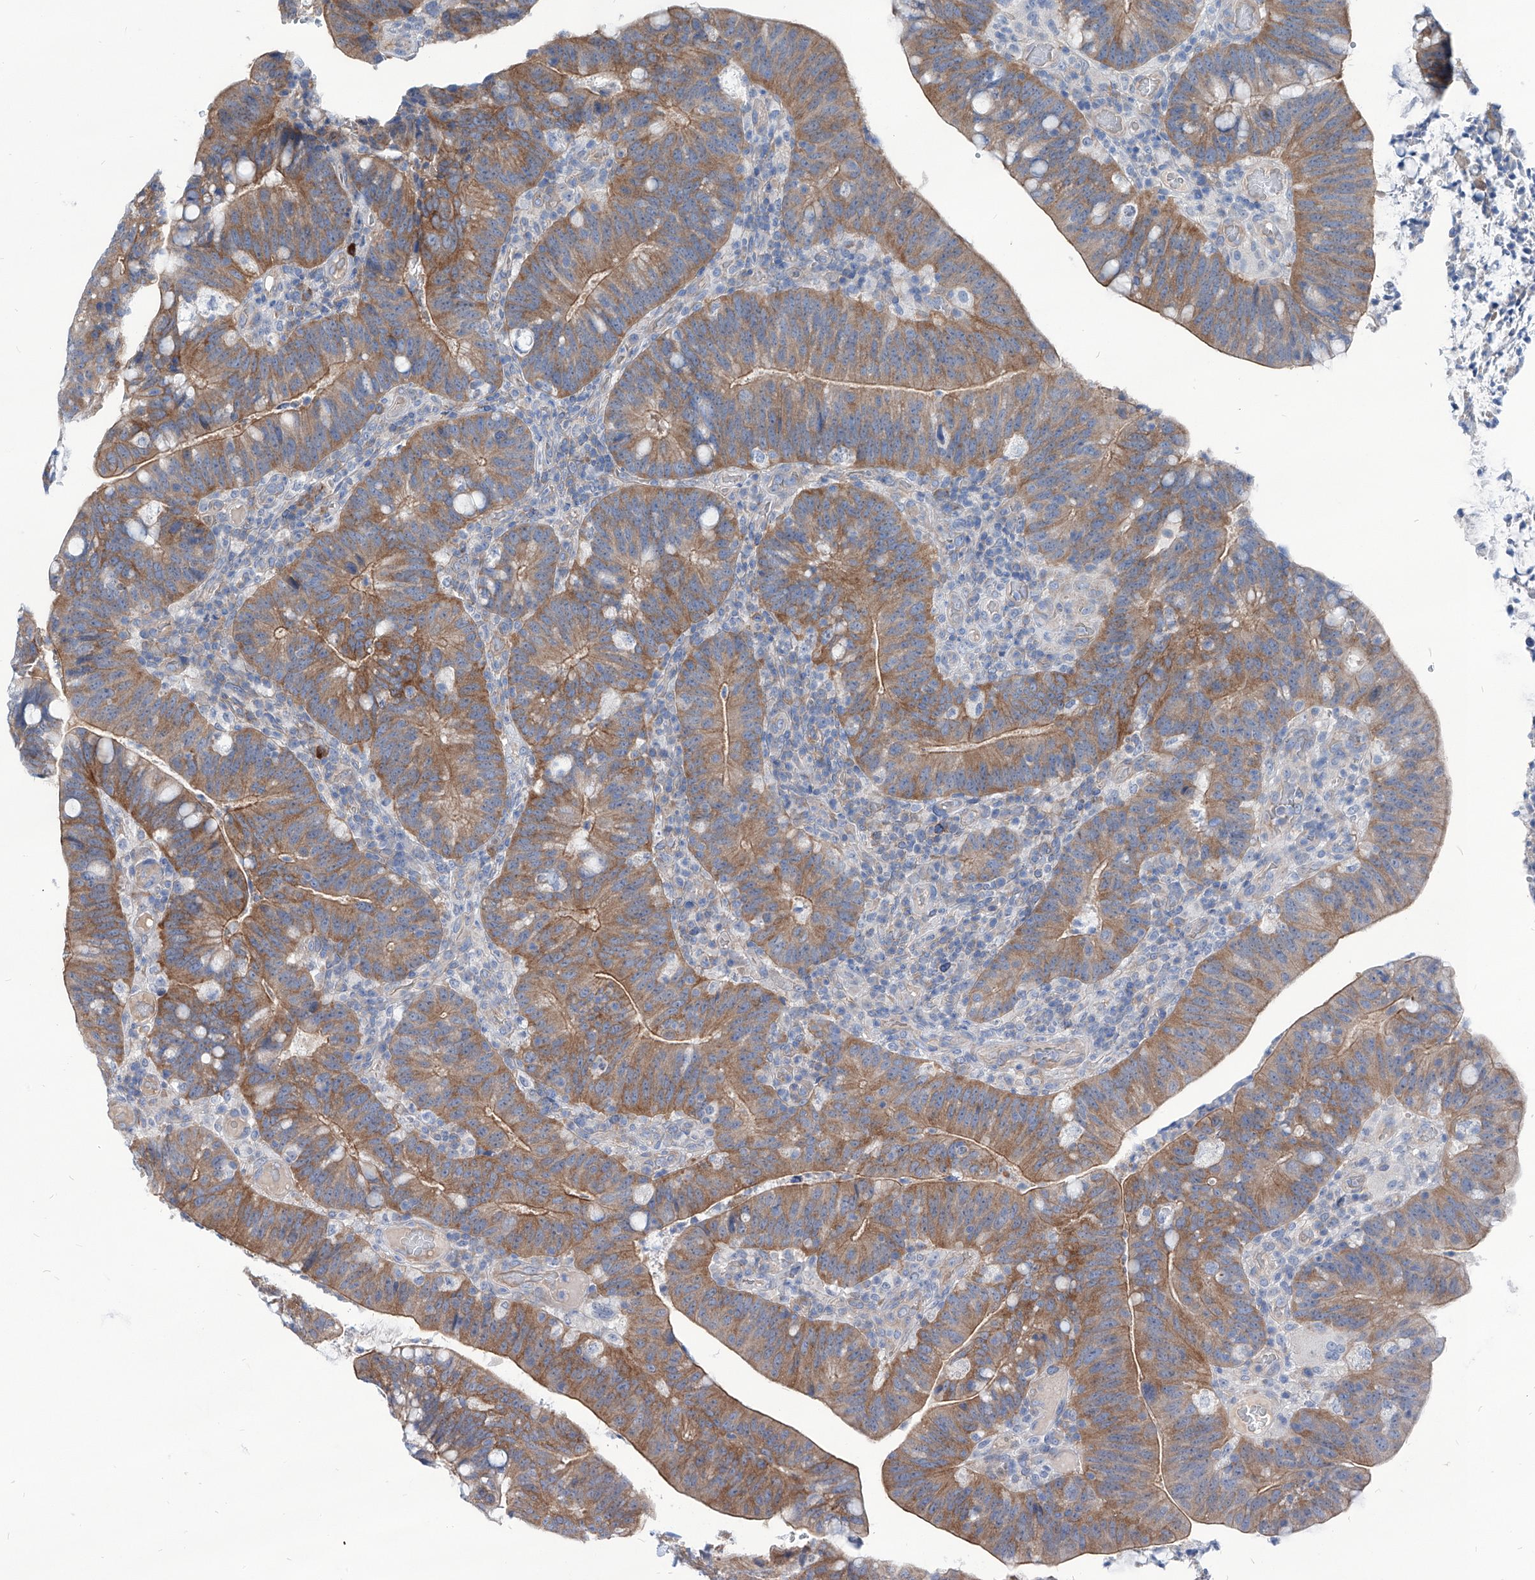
{"staining": {"intensity": "moderate", "quantity": ">75%", "location": "cytoplasmic/membranous"}, "tissue": "colorectal cancer", "cell_type": "Tumor cells", "image_type": "cancer", "snomed": [{"axis": "morphology", "description": "Adenocarcinoma, NOS"}, {"axis": "topography", "description": "Colon"}], "caption": "Immunohistochemical staining of colorectal adenocarcinoma demonstrates medium levels of moderate cytoplasmic/membranous positivity in approximately >75% of tumor cells.", "gene": "AKAP10", "patient": {"sex": "female", "age": 66}}